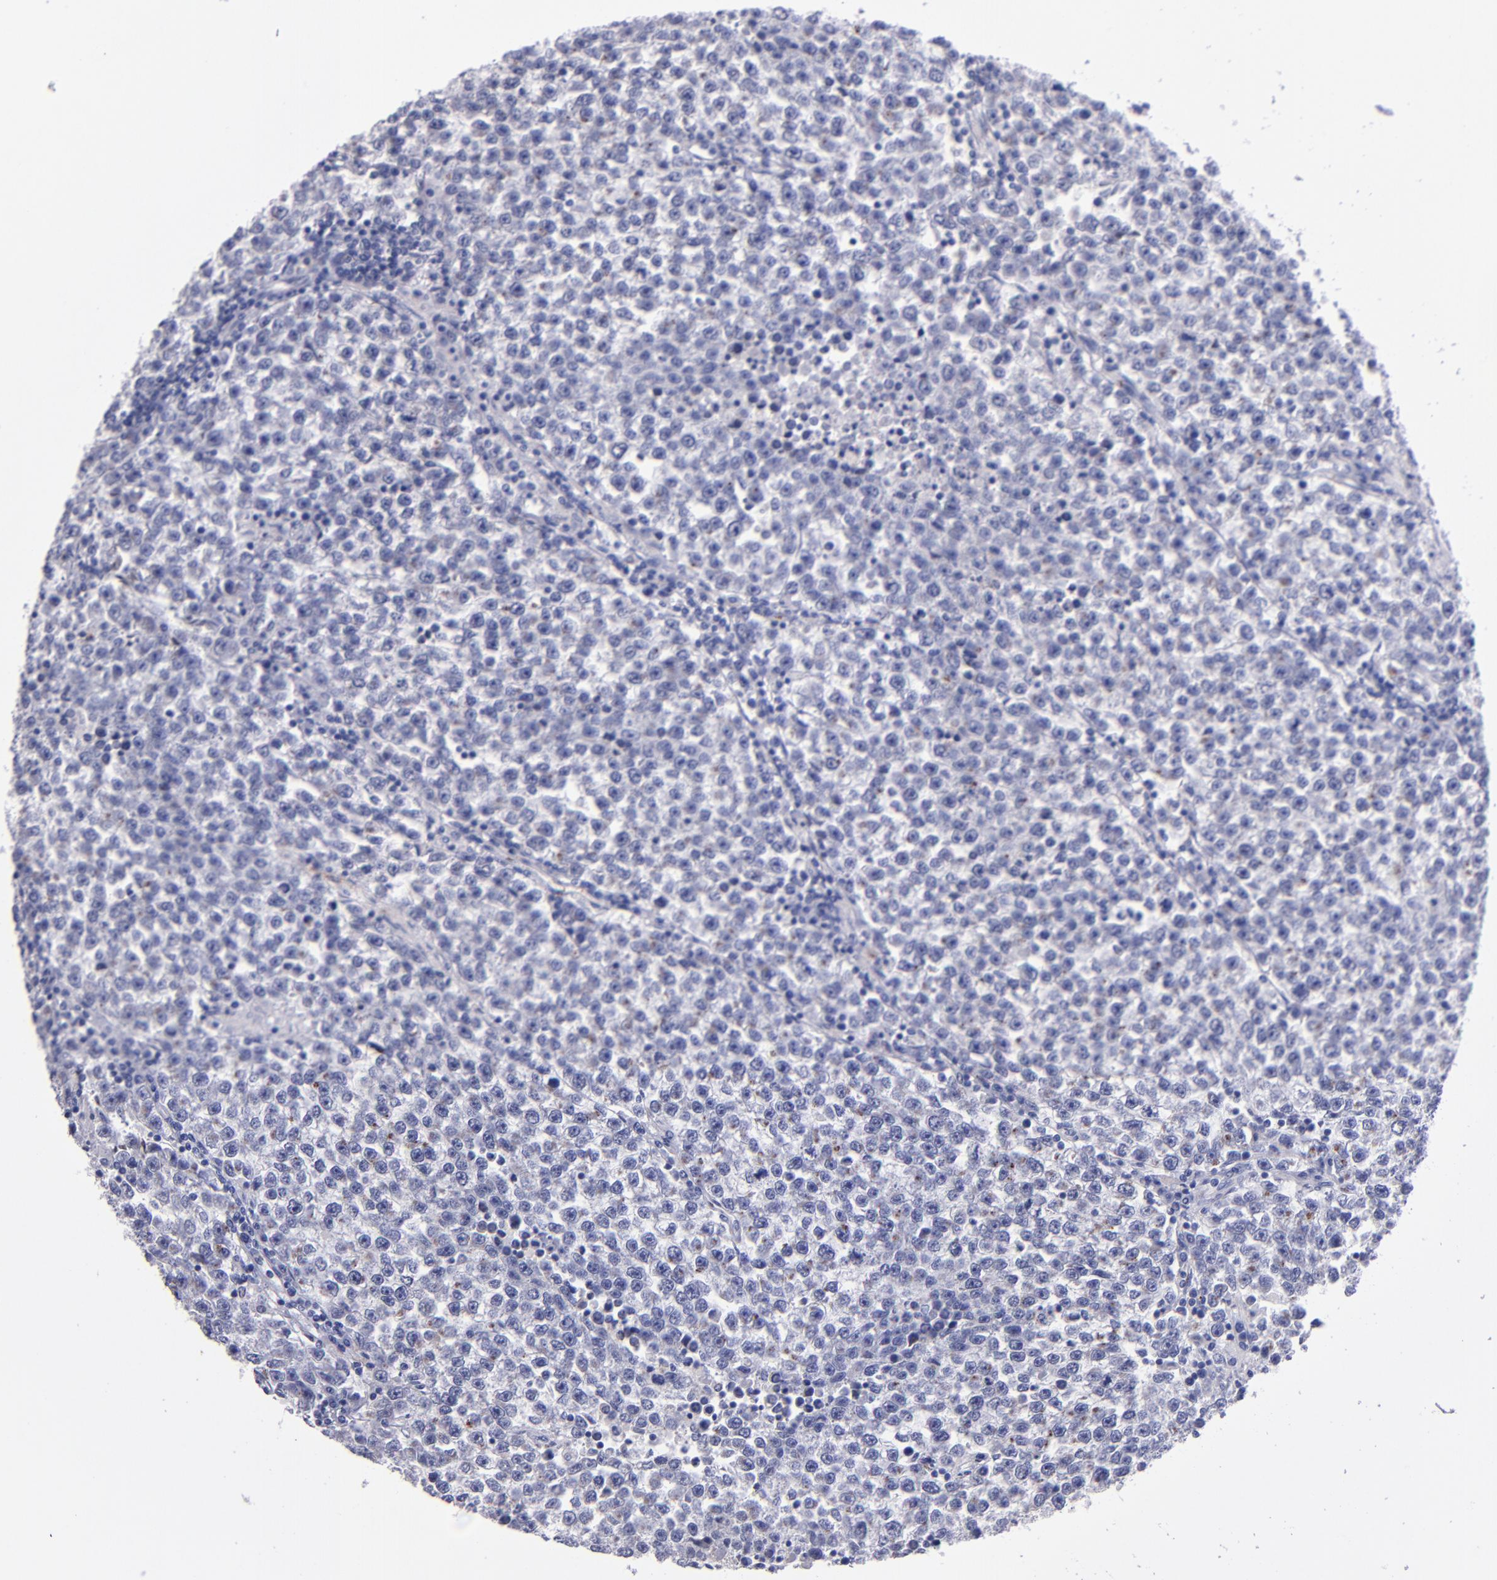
{"staining": {"intensity": "weak", "quantity": "<25%", "location": "cytoplasmic/membranous"}, "tissue": "testis cancer", "cell_type": "Tumor cells", "image_type": "cancer", "snomed": [{"axis": "morphology", "description": "Seminoma, NOS"}, {"axis": "topography", "description": "Testis"}], "caption": "A micrograph of human testis seminoma is negative for staining in tumor cells.", "gene": "RAB41", "patient": {"sex": "male", "age": 36}}